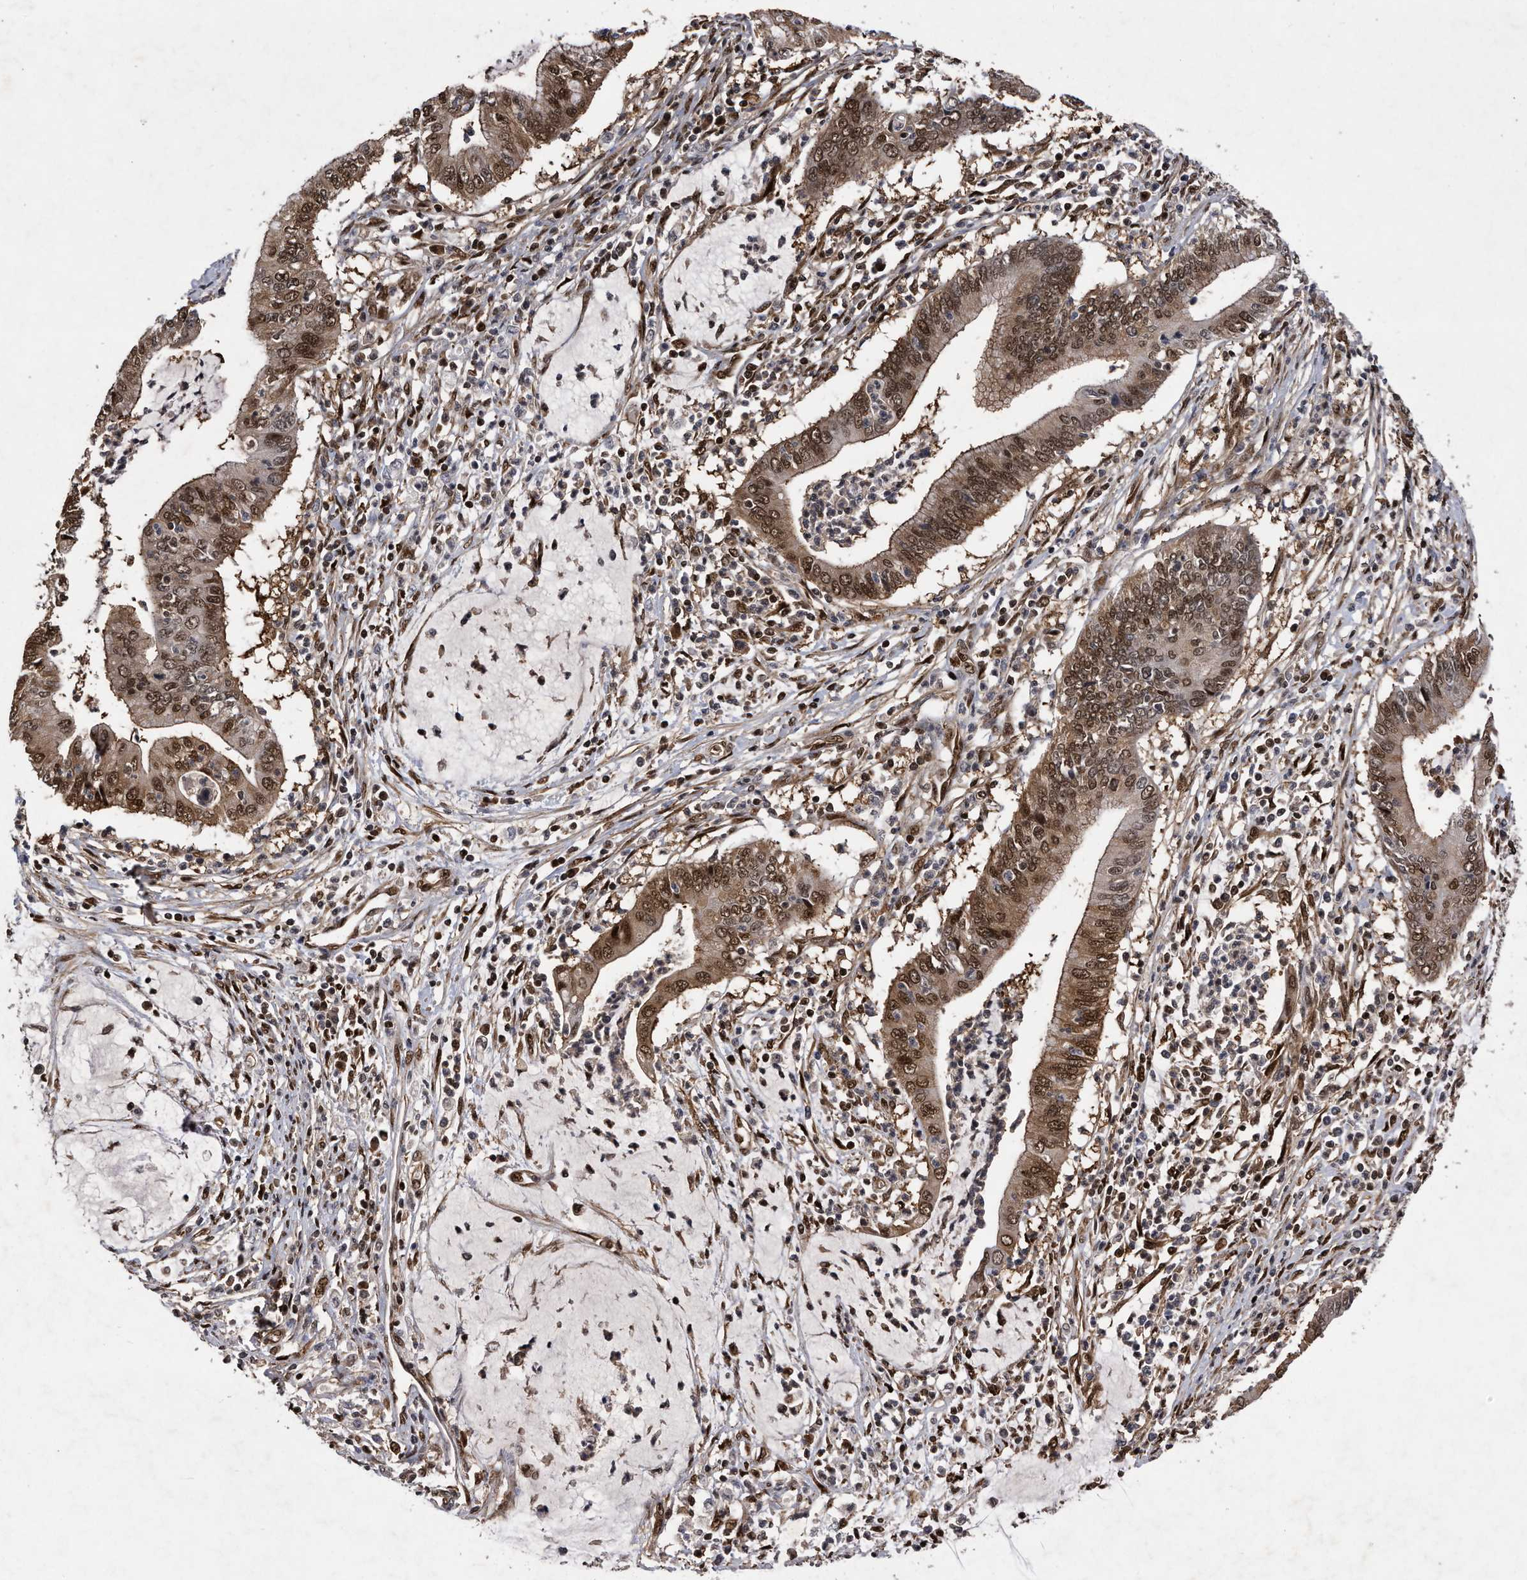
{"staining": {"intensity": "moderate", "quantity": ">75%", "location": "cytoplasmic/membranous,nuclear"}, "tissue": "cervical cancer", "cell_type": "Tumor cells", "image_type": "cancer", "snomed": [{"axis": "morphology", "description": "Adenocarcinoma, NOS"}, {"axis": "topography", "description": "Cervix"}], "caption": "An image showing moderate cytoplasmic/membranous and nuclear positivity in approximately >75% of tumor cells in cervical cancer, as visualized by brown immunohistochemical staining.", "gene": "RAD23B", "patient": {"sex": "female", "age": 36}}